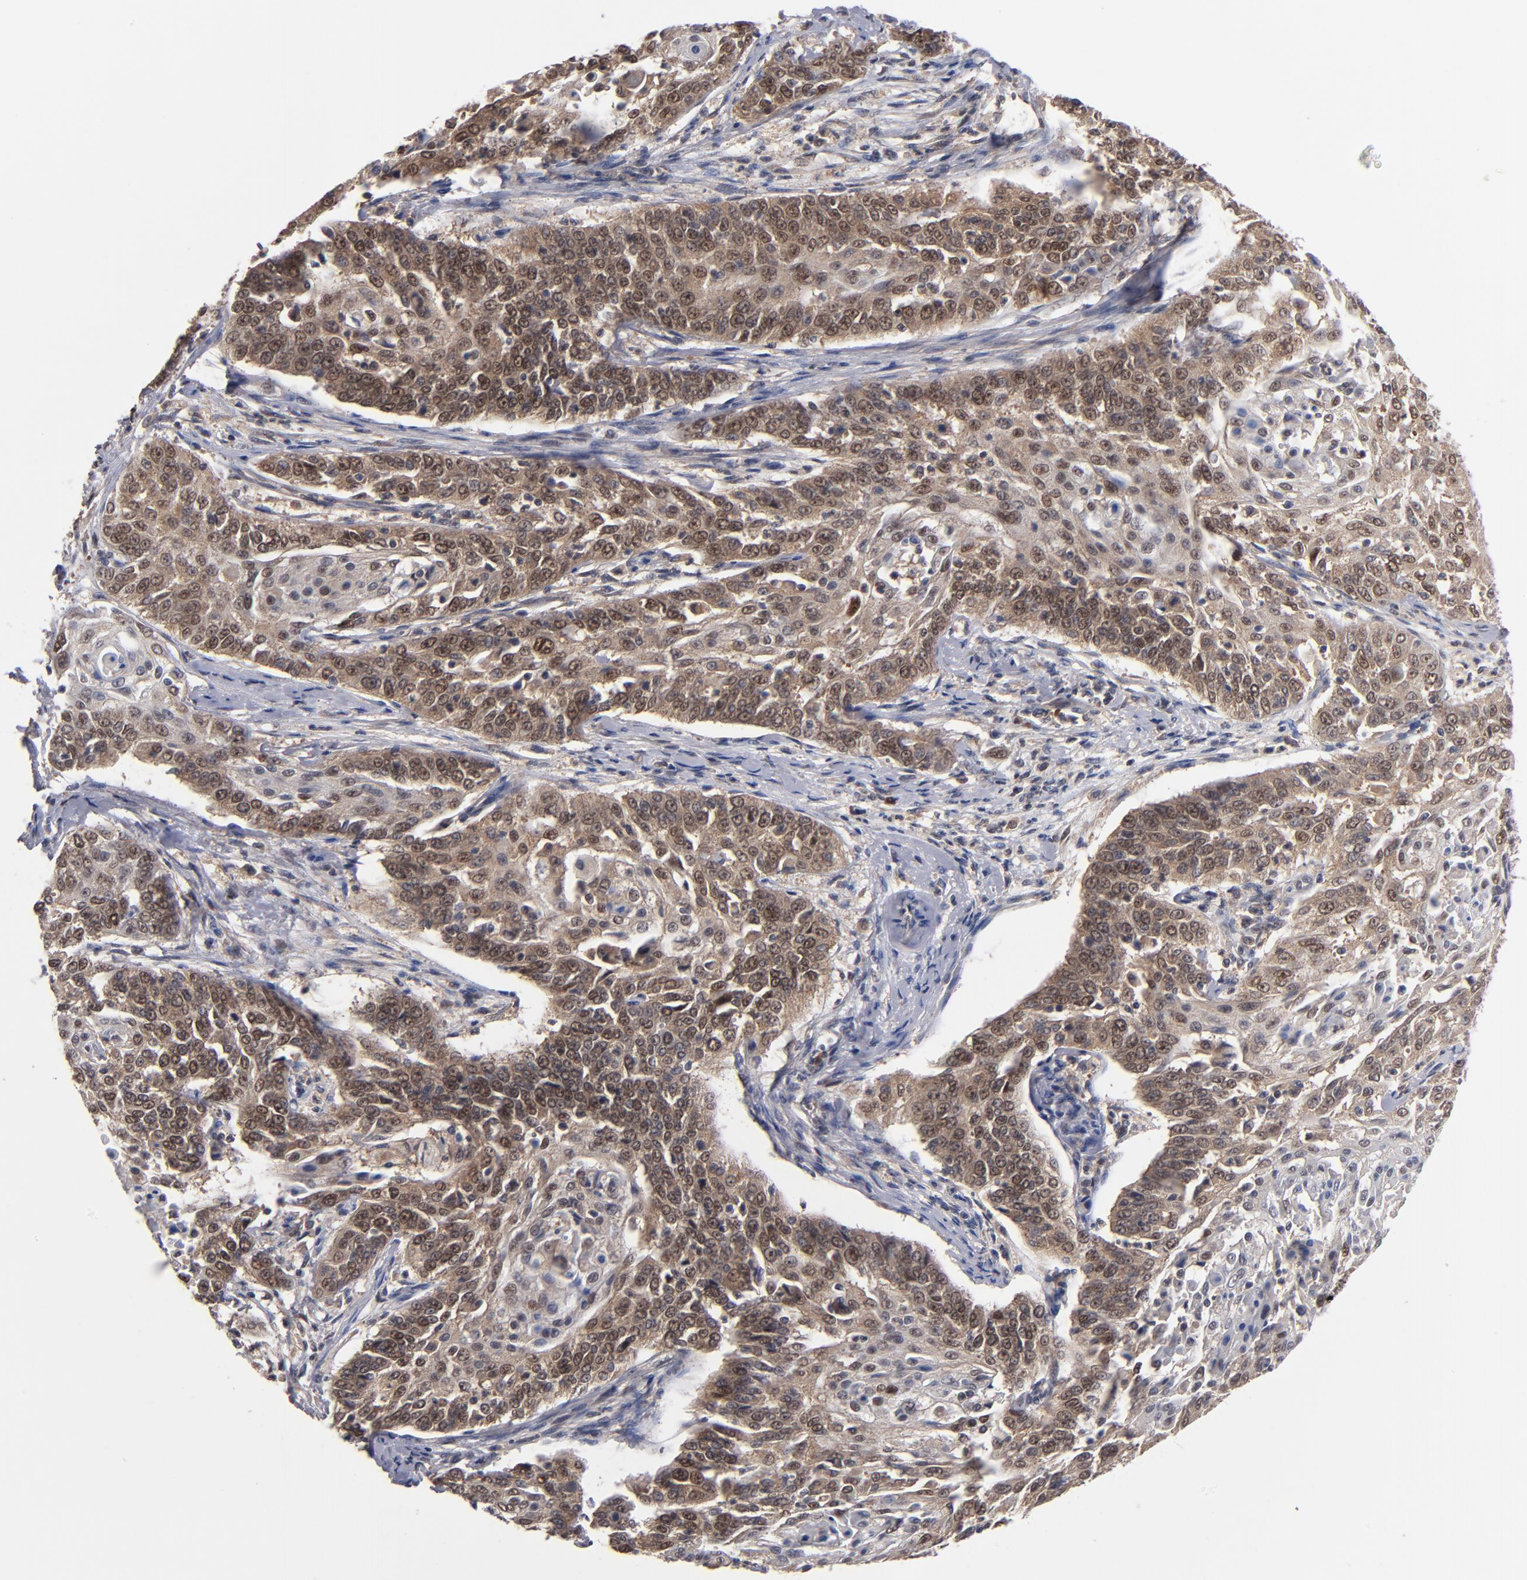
{"staining": {"intensity": "moderate", "quantity": ">75%", "location": "cytoplasmic/membranous,nuclear"}, "tissue": "cervical cancer", "cell_type": "Tumor cells", "image_type": "cancer", "snomed": [{"axis": "morphology", "description": "Squamous cell carcinoma, NOS"}, {"axis": "topography", "description": "Cervix"}], "caption": "IHC image of neoplastic tissue: cervical cancer stained using IHC reveals medium levels of moderate protein expression localized specifically in the cytoplasmic/membranous and nuclear of tumor cells, appearing as a cytoplasmic/membranous and nuclear brown color.", "gene": "ALG13", "patient": {"sex": "female", "age": 64}}